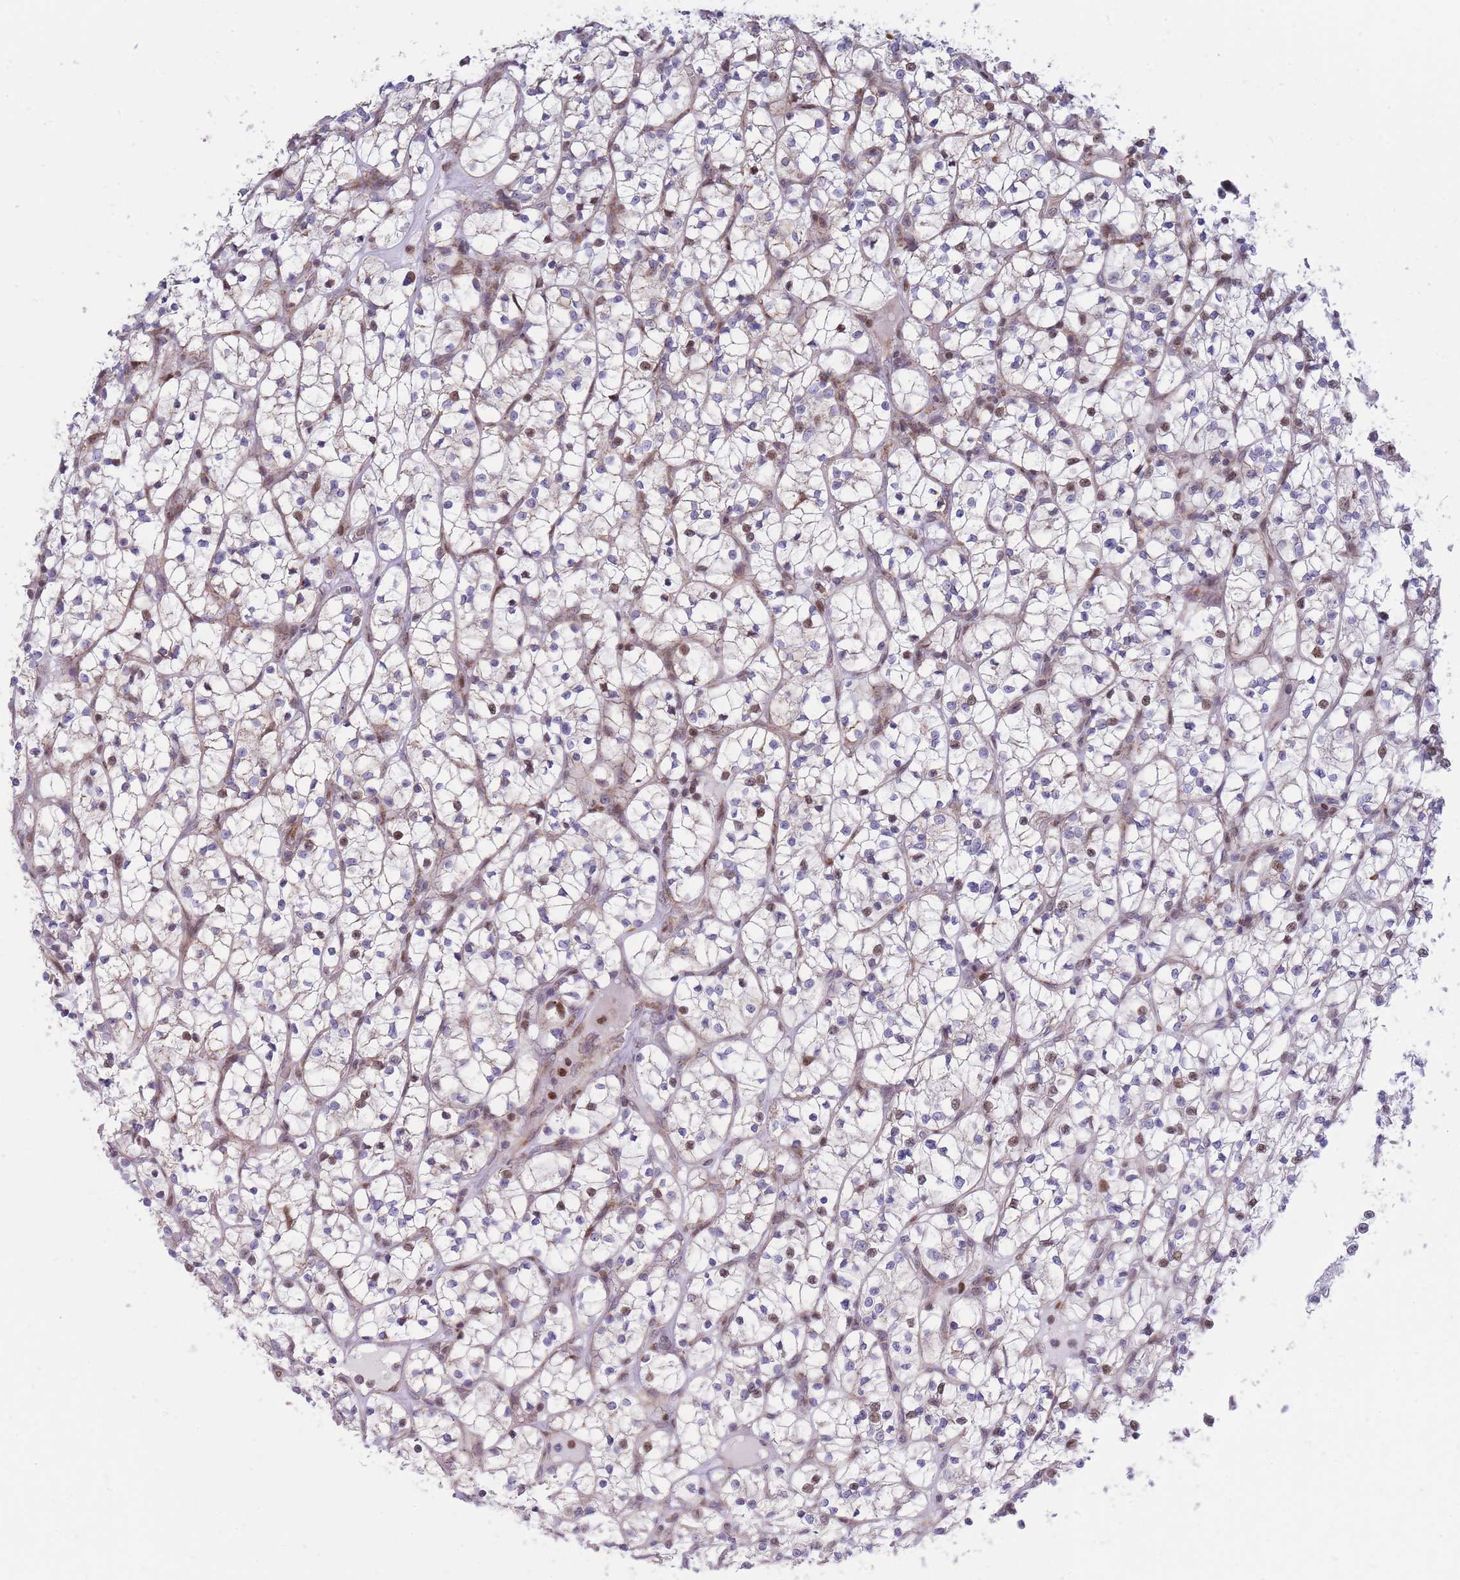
{"staining": {"intensity": "moderate", "quantity": "<25%", "location": "nuclear"}, "tissue": "renal cancer", "cell_type": "Tumor cells", "image_type": "cancer", "snomed": [{"axis": "morphology", "description": "Adenocarcinoma, NOS"}, {"axis": "topography", "description": "Kidney"}], "caption": "Protein expression analysis of human renal cancer reveals moderate nuclear staining in approximately <25% of tumor cells.", "gene": "MOB4", "patient": {"sex": "female", "age": 64}}